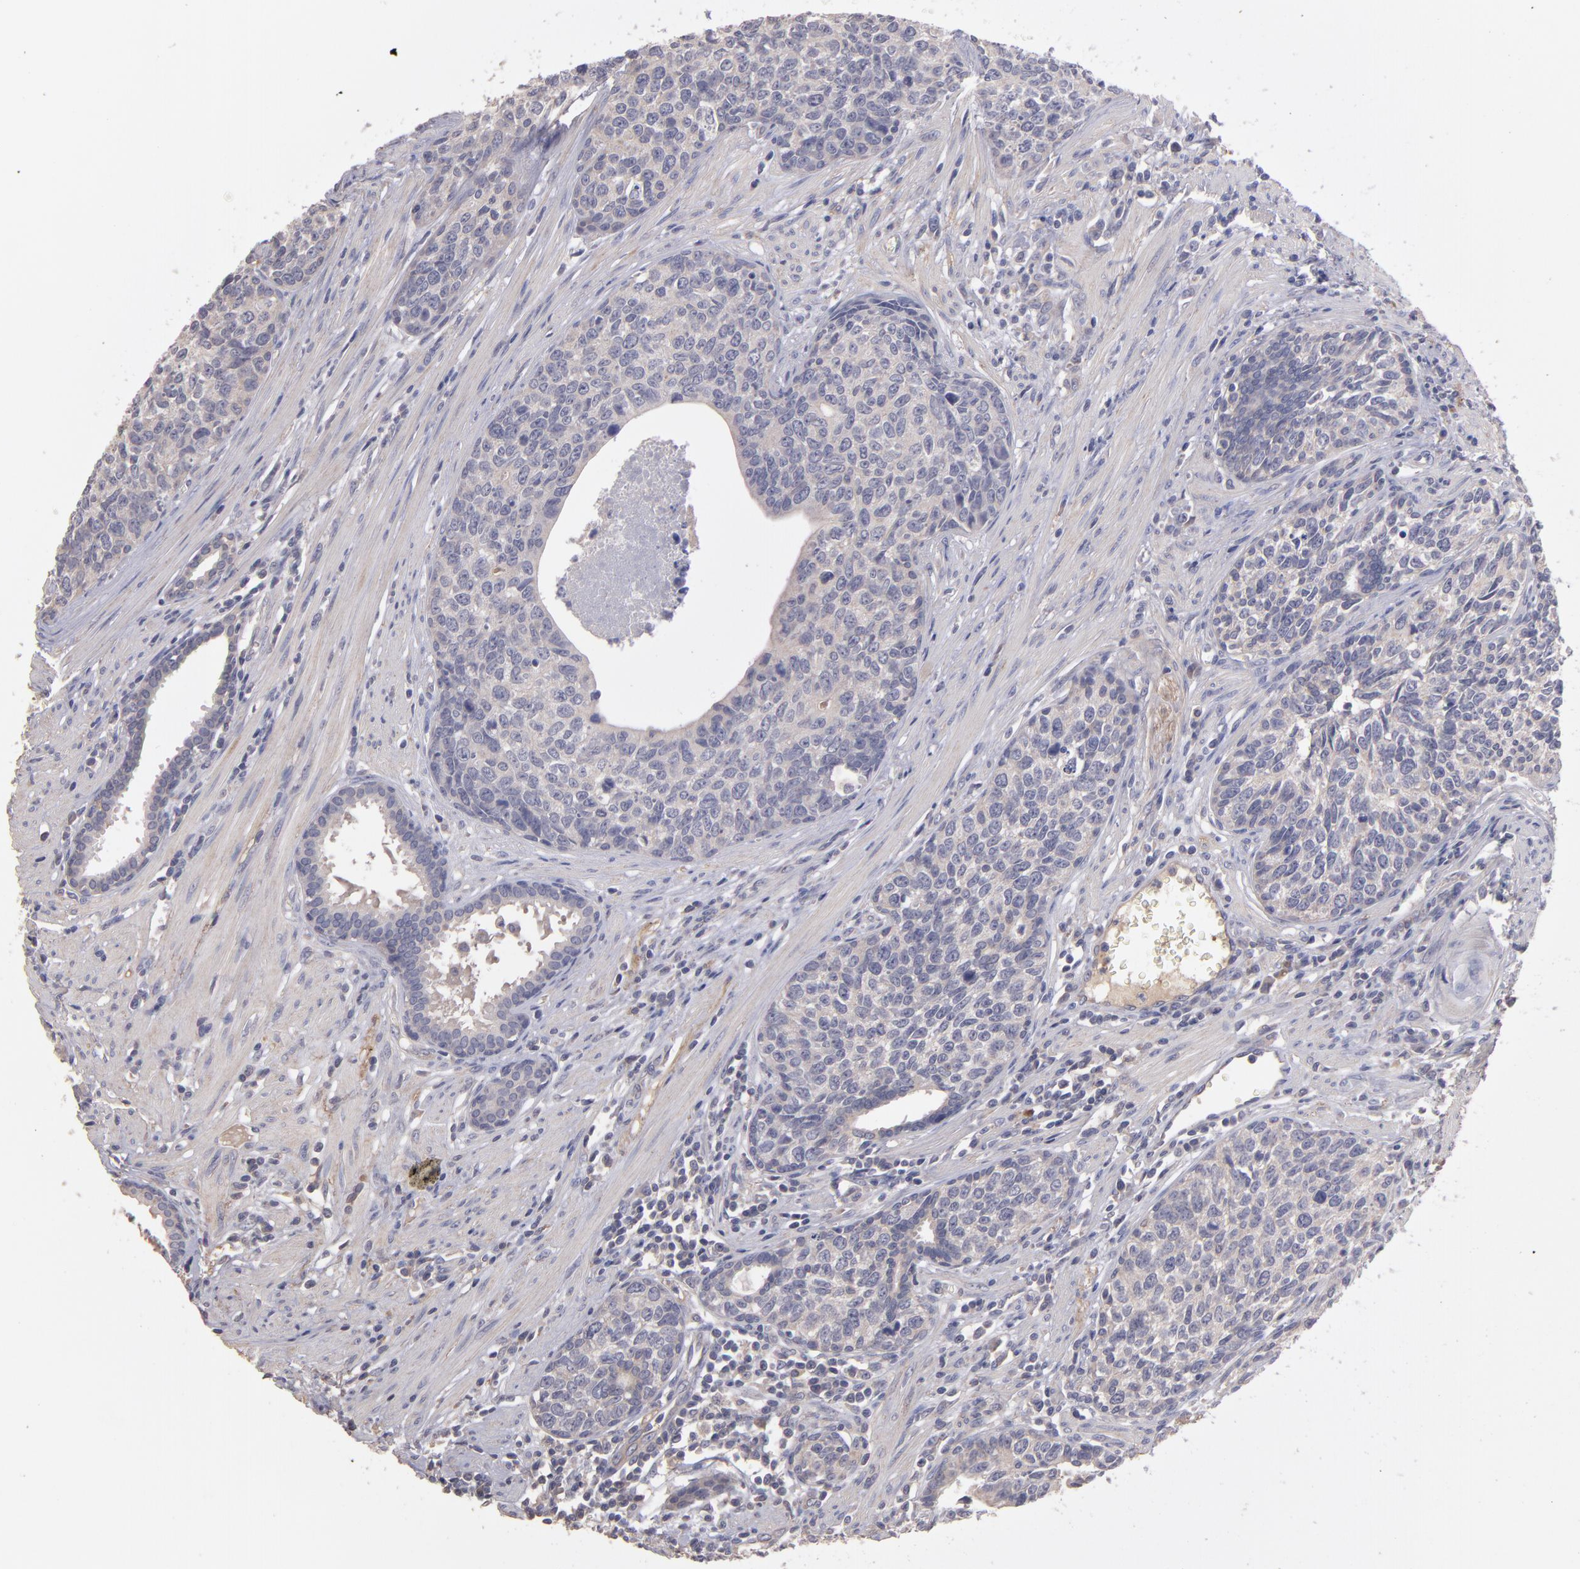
{"staining": {"intensity": "negative", "quantity": "none", "location": "none"}, "tissue": "urothelial cancer", "cell_type": "Tumor cells", "image_type": "cancer", "snomed": [{"axis": "morphology", "description": "Urothelial carcinoma, High grade"}, {"axis": "topography", "description": "Urinary bladder"}], "caption": "Immunohistochemical staining of human urothelial carcinoma (high-grade) demonstrates no significant positivity in tumor cells.", "gene": "GNAZ", "patient": {"sex": "male", "age": 81}}